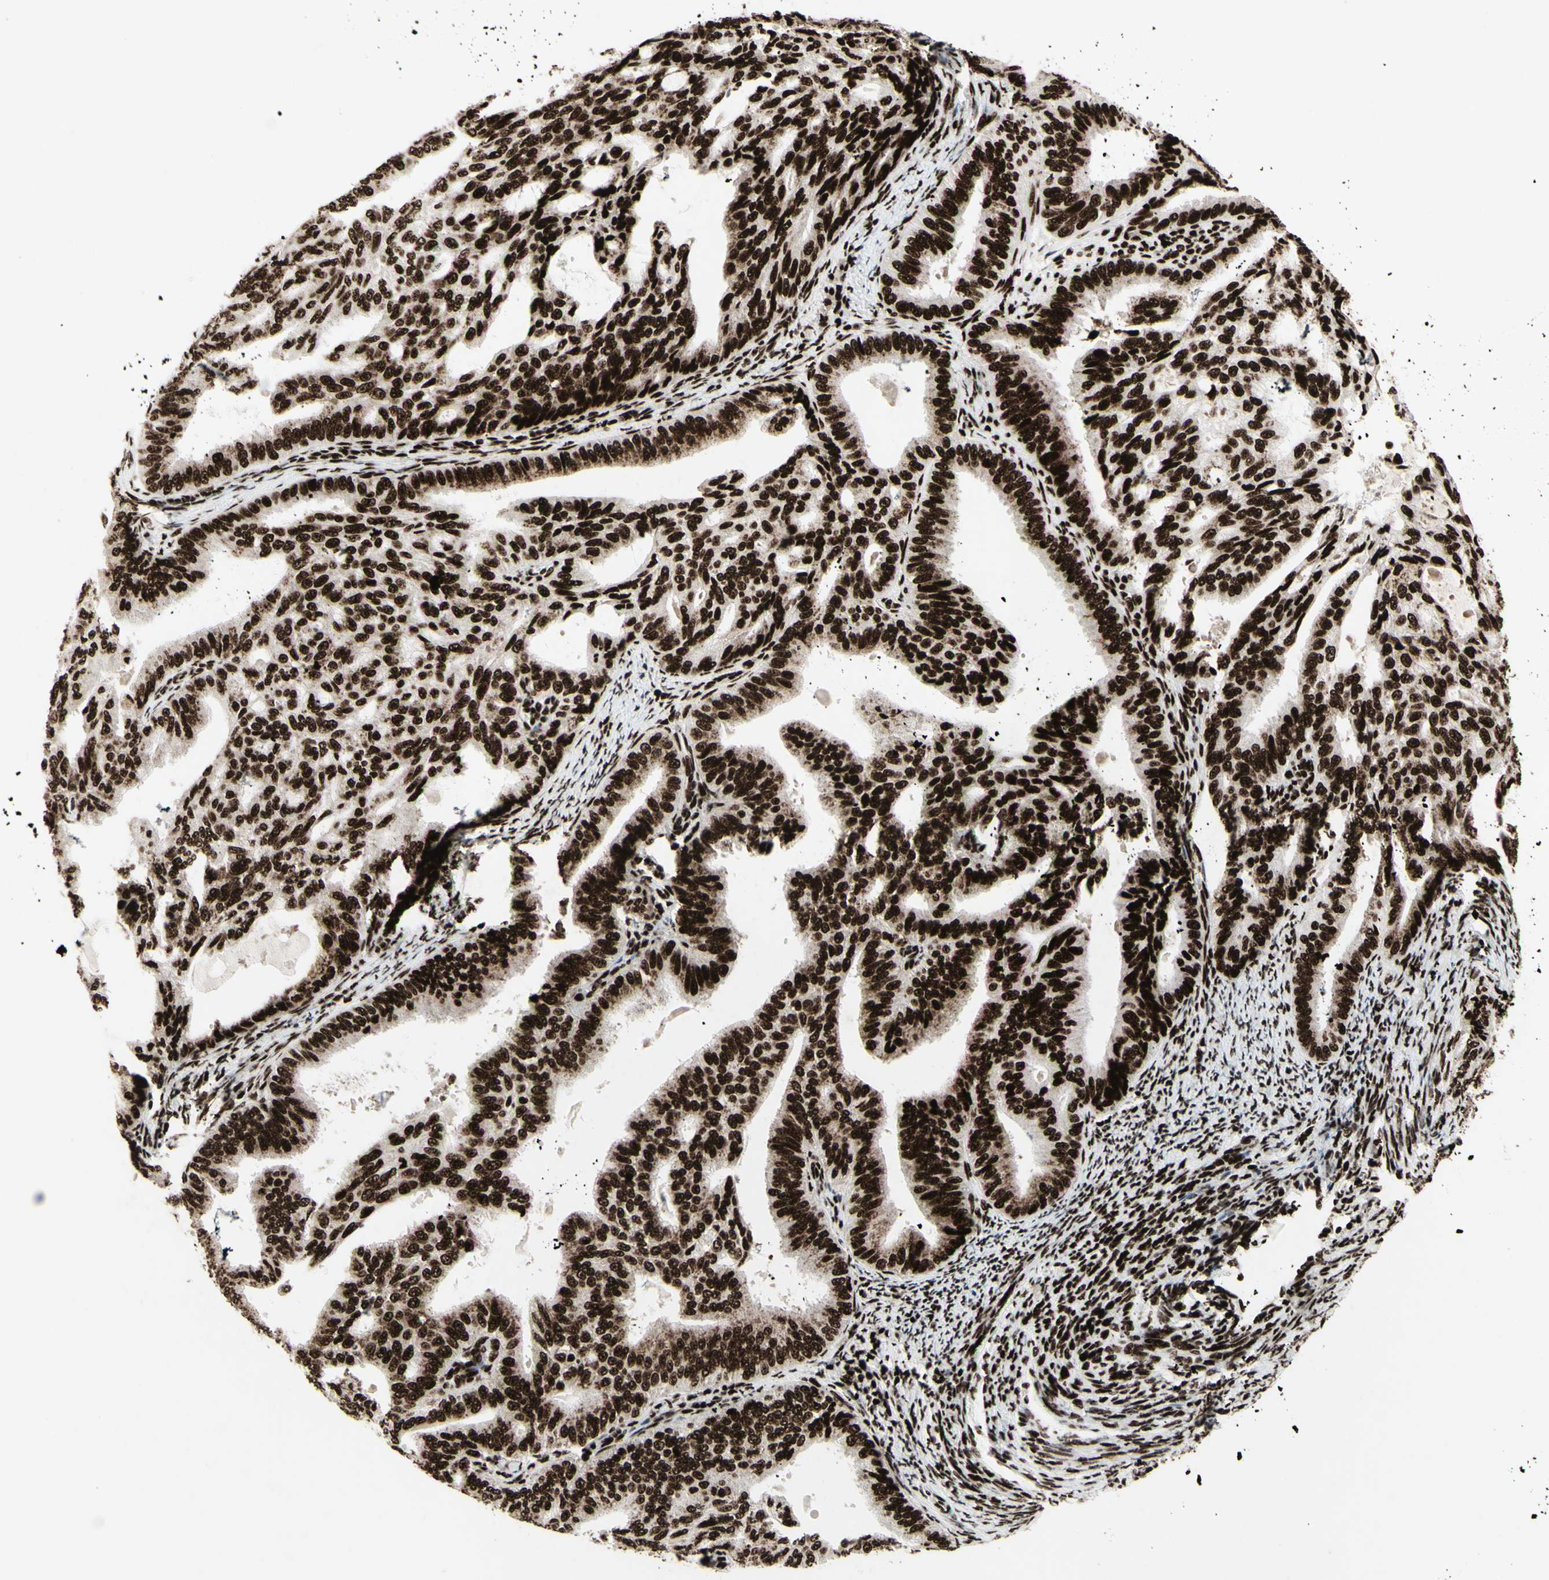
{"staining": {"intensity": "strong", "quantity": ">75%", "location": "nuclear"}, "tissue": "endometrial cancer", "cell_type": "Tumor cells", "image_type": "cancer", "snomed": [{"axis": "morphology", "description": "Adenocarcinoma, NOS"}, {"axis": "topography", "description": "Endometrium"}], "caption": "Brown immunohistochemical staining in human endometrial cancer (adenocarcinoma) shows strong nuclear expression in about >75% of tumor cells.", "gene": "U2AF2", "patient": {"sex": "female", "age": 58}}